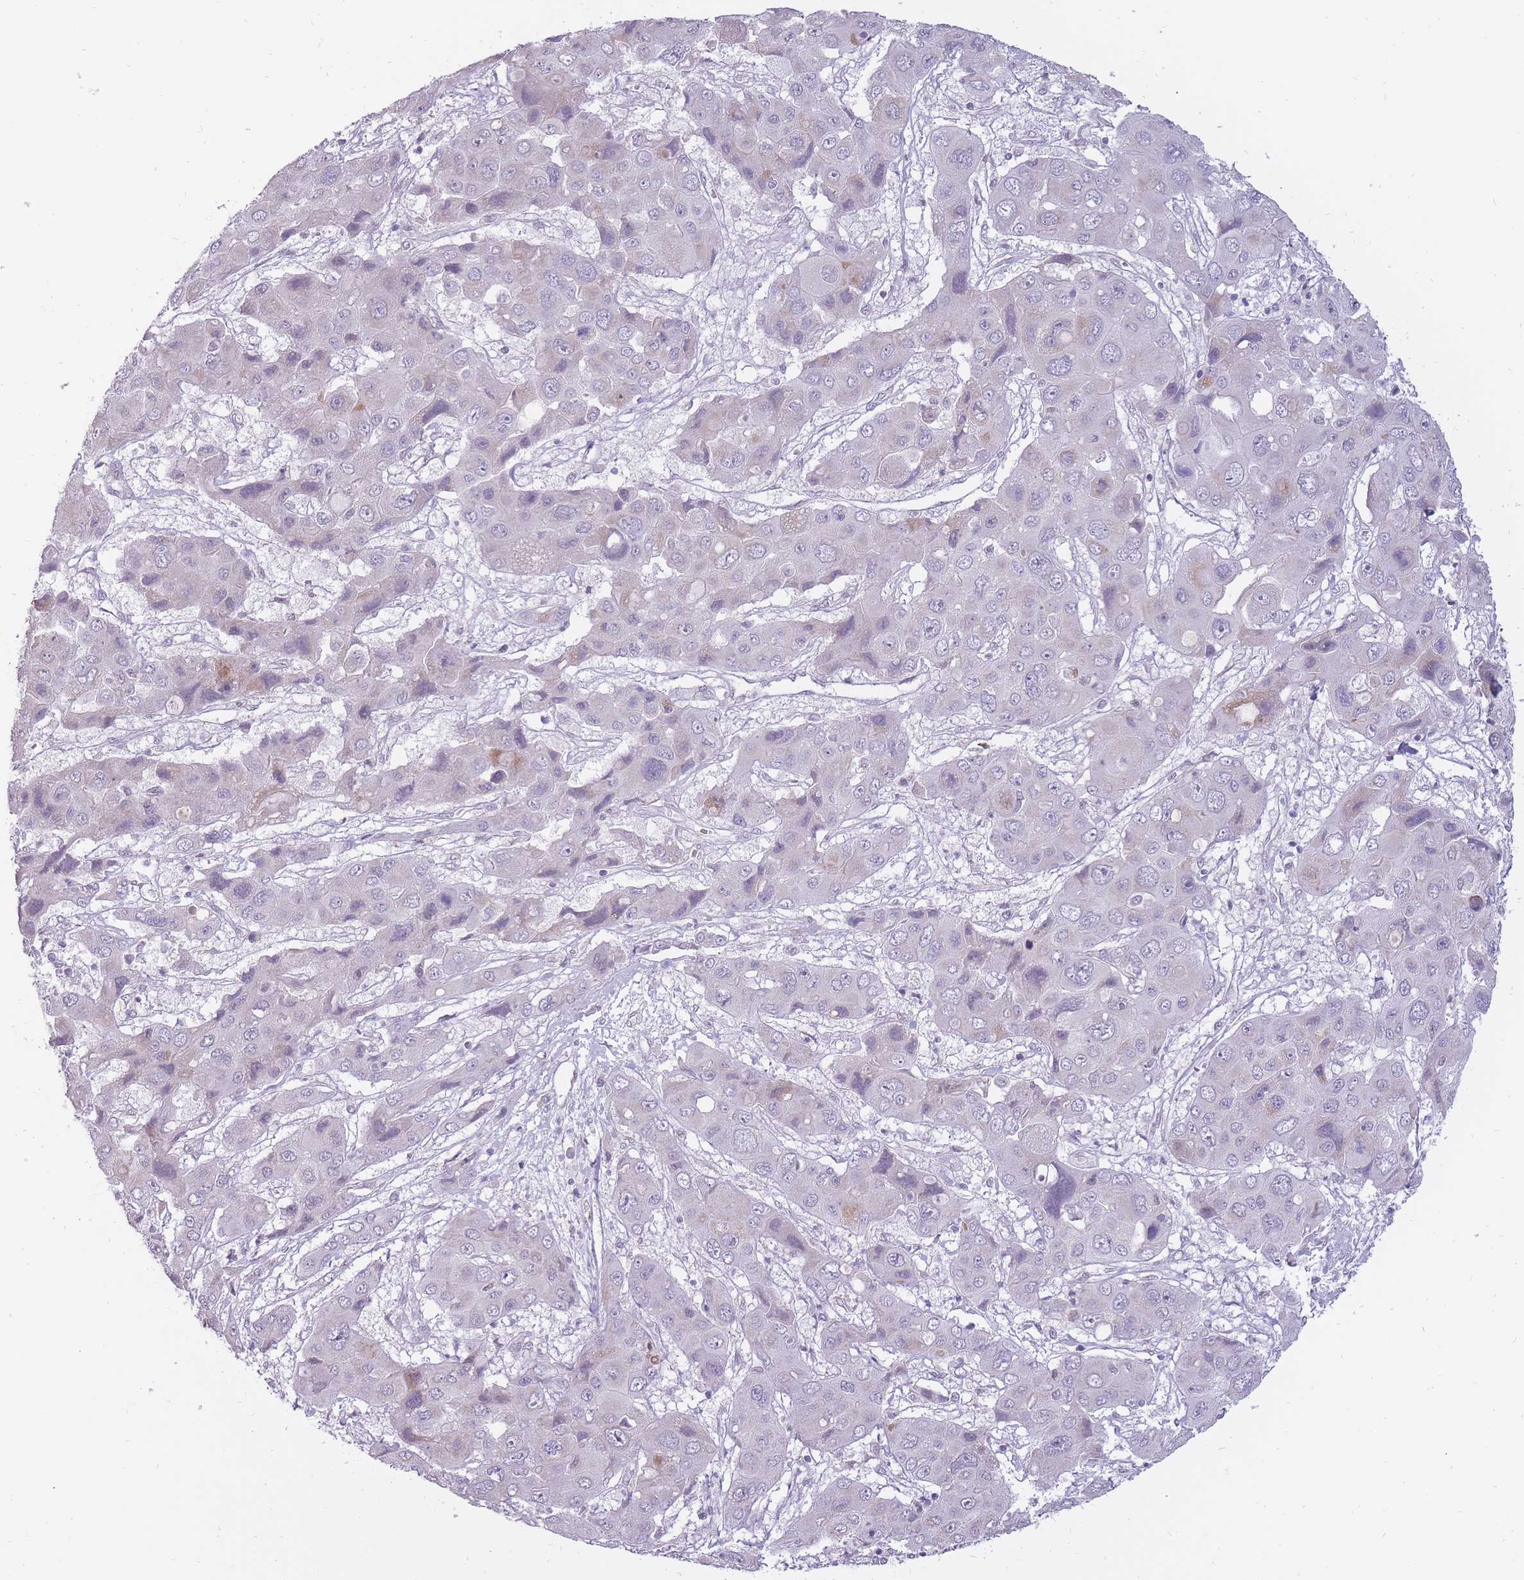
{"staining": {"intensity": "negative", "quantity": "none", "location": "none"}, "tissue": "liver cancer", "cell_type": "Tumor cells", "image_type": "cancer", "snomed": [{"axis": "morphology", "description": "Cholangiocarcinoma"}, {"axis": "topography", "description": "Liver"}], "caption": "DAB (3,3'-diaminobenzidine) immunohistochemical staining of human liver cholangiocarcinoma demonstrates no significant positivity in tumor cells.", "gene": "POMZP3", "patient": {"sex": "male", "age": 67}}